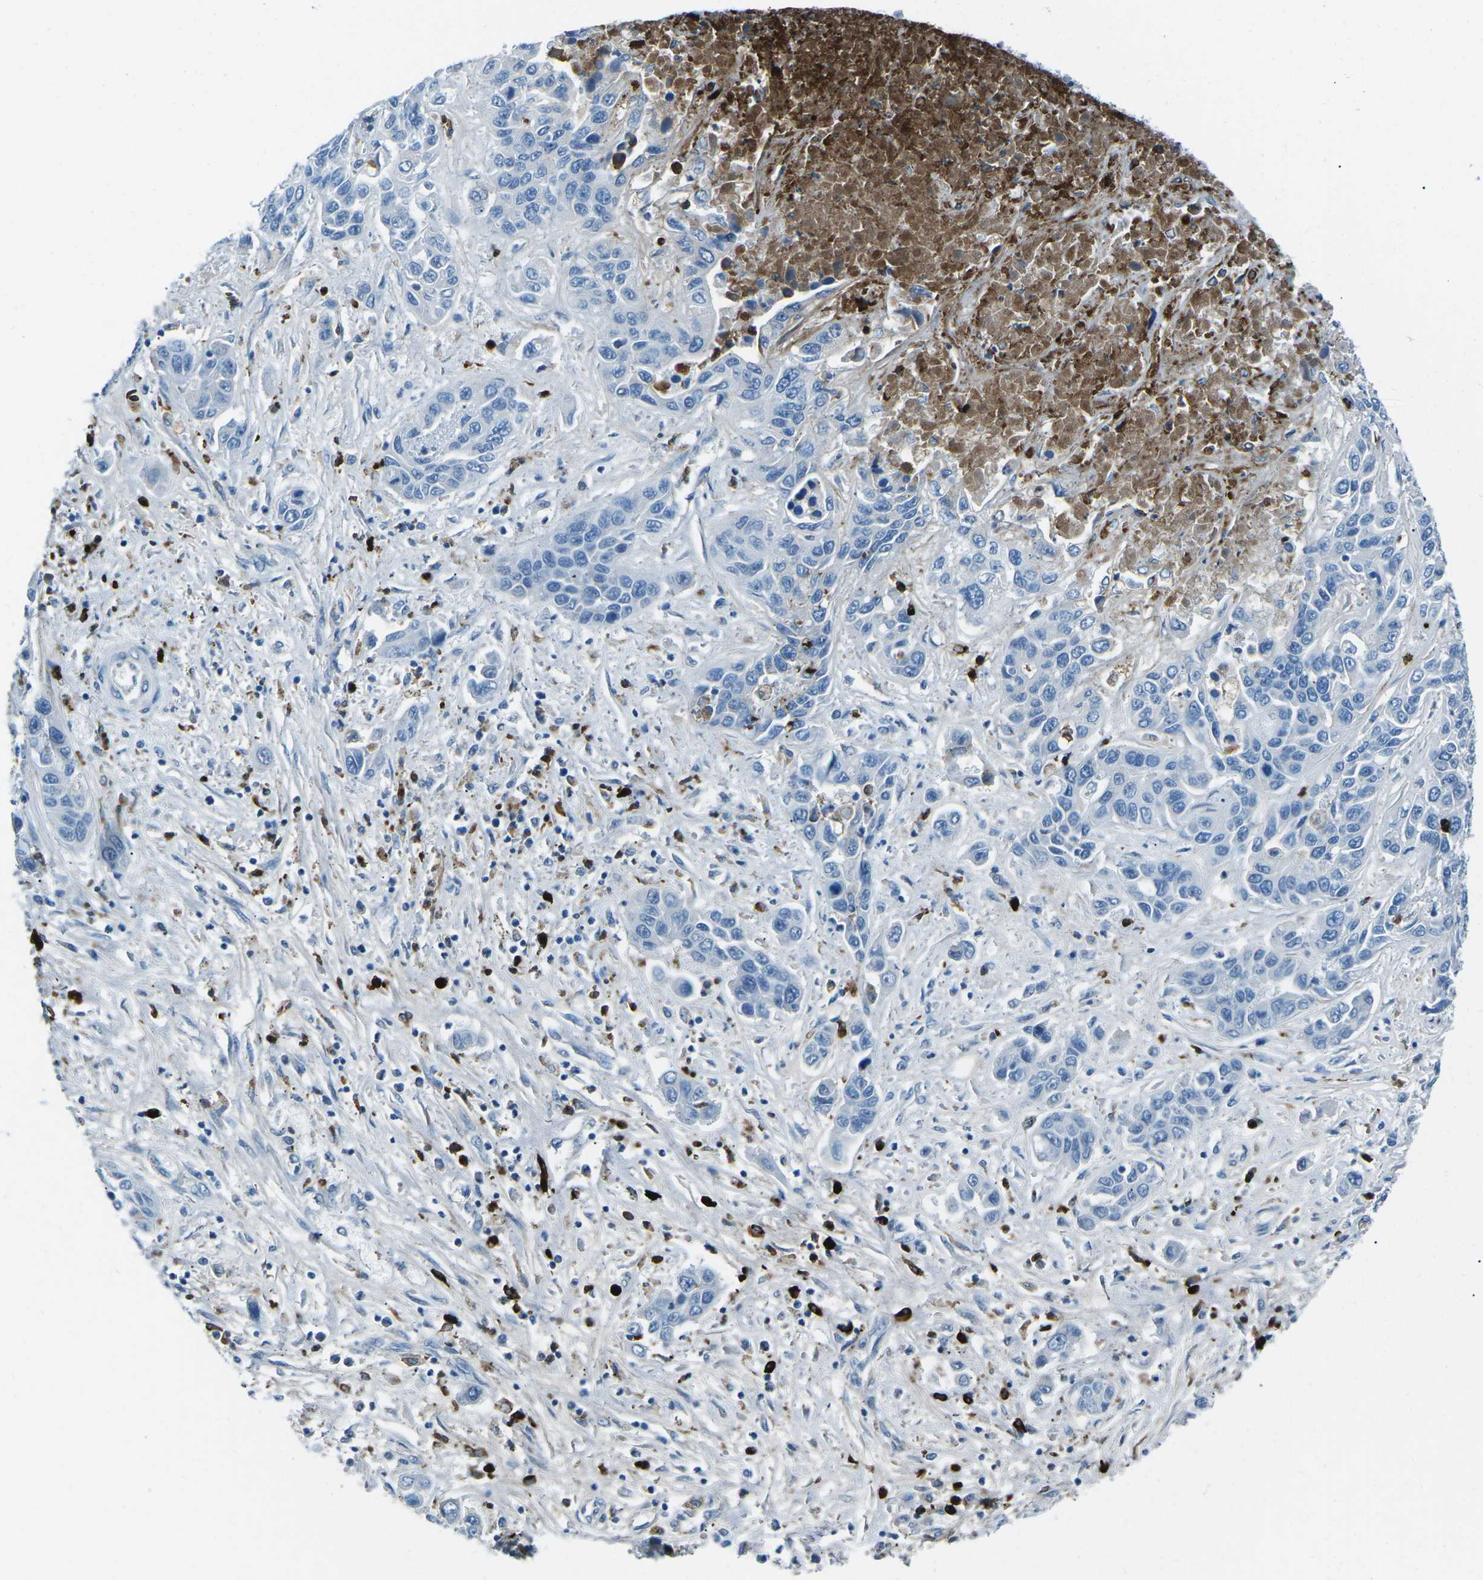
{"staining": {"intensity": "negative", "quantity": "none", "location": "none"}, "tissue": "liver cancer", "cell_type": "Tumor cells", "image_type": "cancer", "snomed": [{"axis": "morphology", "description": "Cholangiocarcinoma"}, {"axis": "topography", "description": "Liver"}], "caption": "Tumor cells are negative for brown protein staining in liver cancer (cholangiocarcinoma).", "gene": "FCN1", "patient": {"sex": "female", "age": 52}}